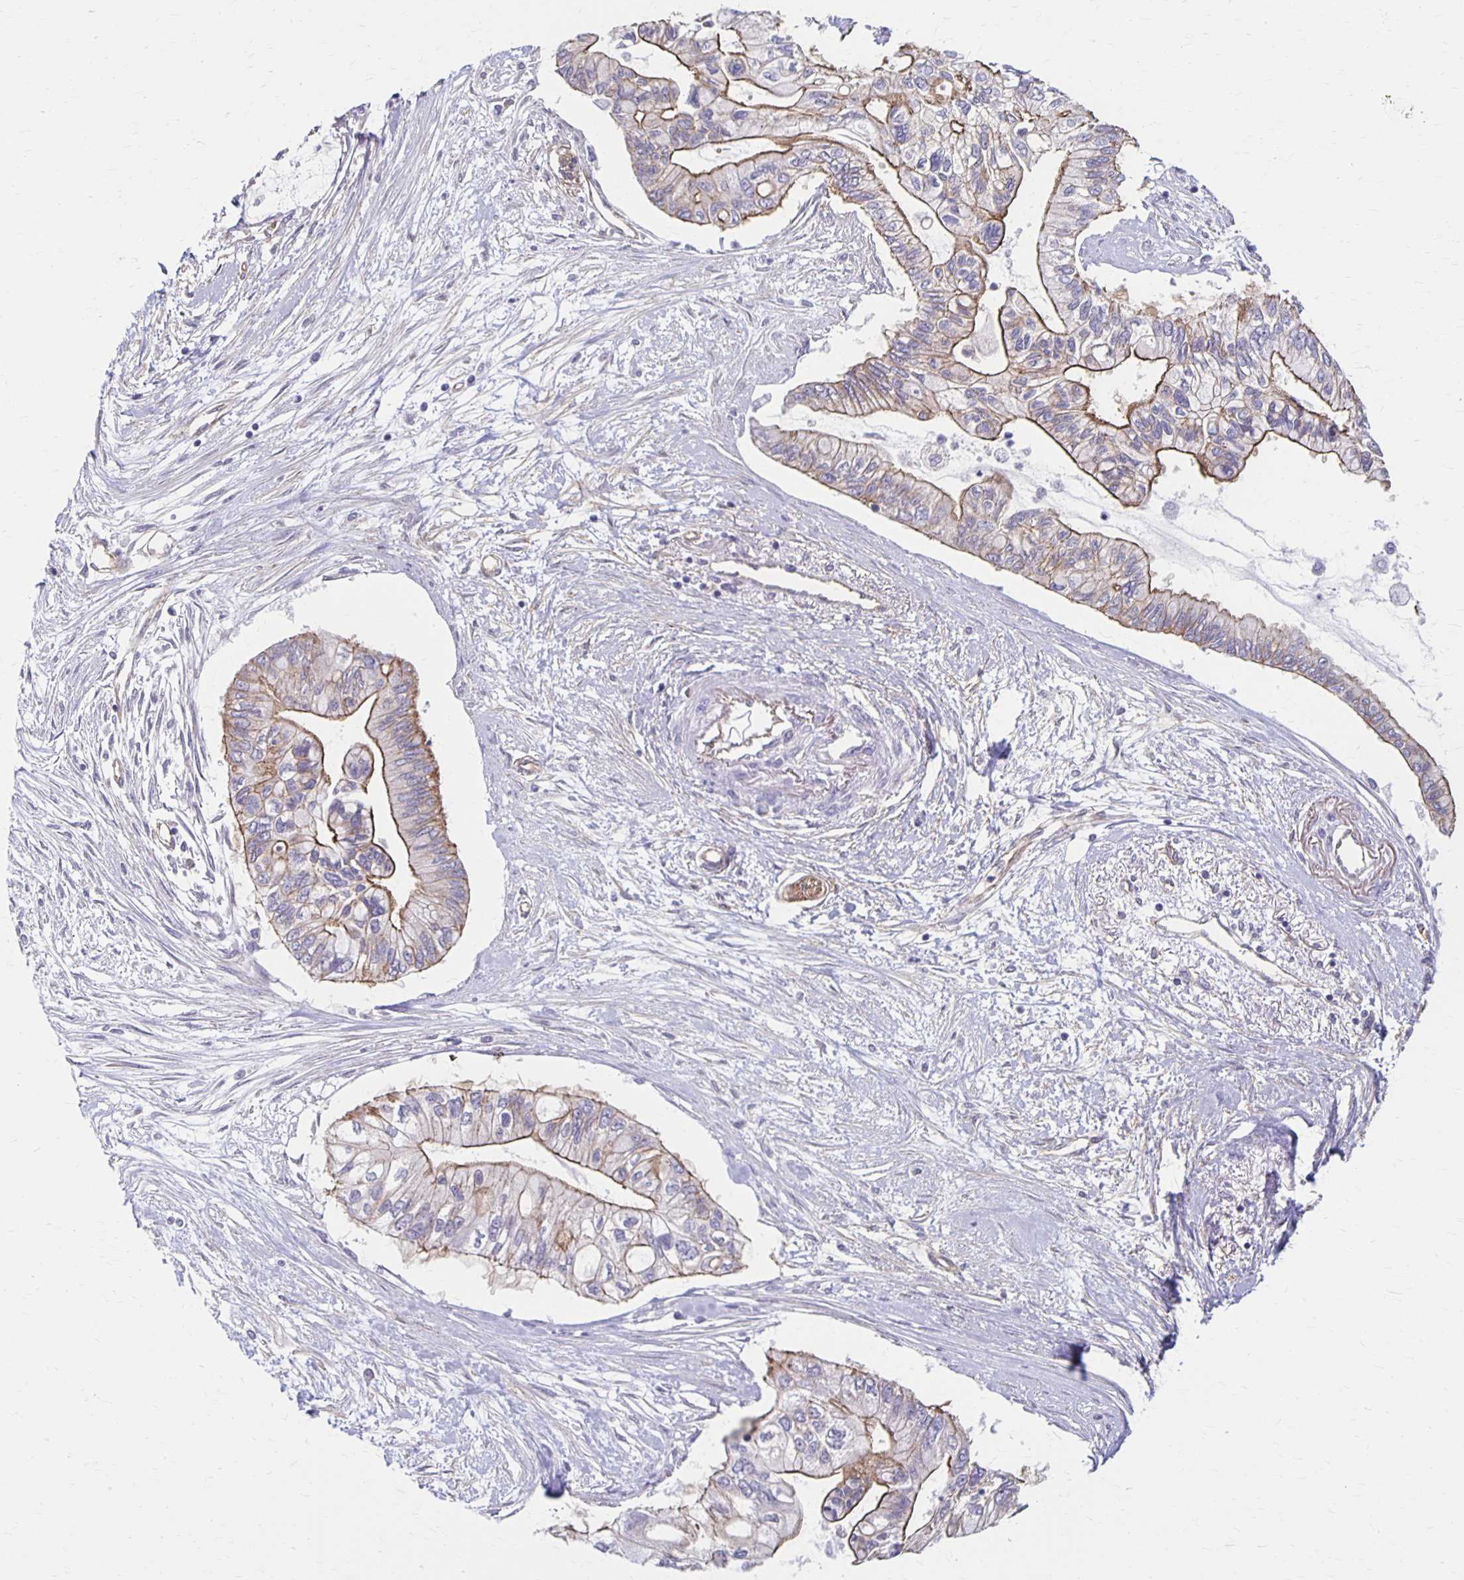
{"staining": {"intensity": "moderate", "quantity": "25%-75%", "location": "cytoplasmic/membranous"}, "tissue": "pancreatic cancer", "cell_type": "Tumor cells", "image_type": "cancer", "snomed": [{"axis": "morphology", "description": "Adenocarcinoma, NOS"}, {"axis": "topography", "description": "Pancreas"}], "caption": "Immunohistochemistry (IHC) staining of pancreatic adenocarcinoma, which displays medium levels of moderate cytoplasmic/membranous staining in approximately 25%-75% of tumor cells indicating moderate cytoplasmic/membranous protein expression. The staining was performed using DAB (brown) for protein detection and nuclei were counterstained in hematoxylin (blue).", "gene": "PPP1R3E", "patient": {"sex": "female", "age": 77}}